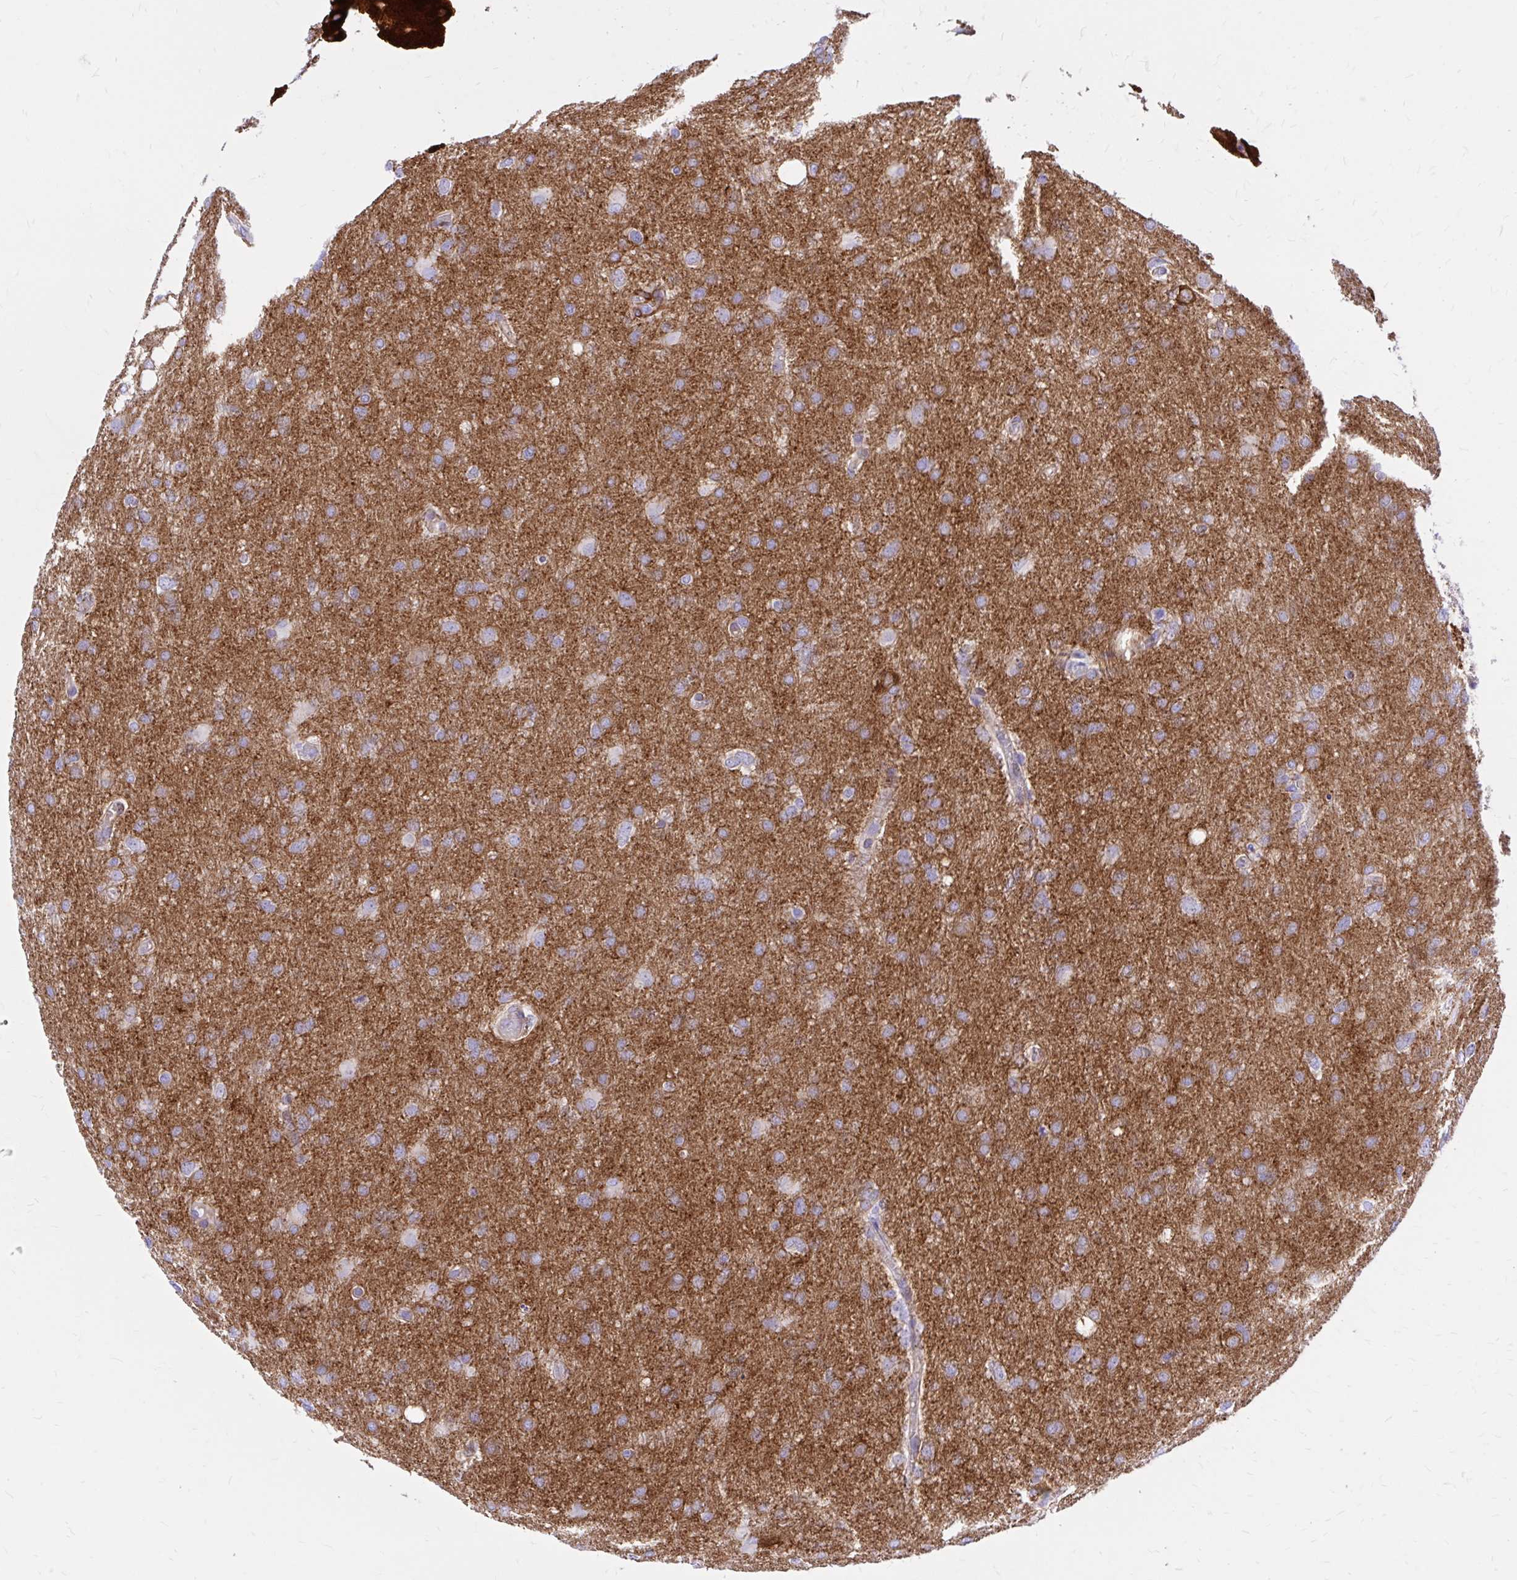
{"staining": {"intensity": "weak", "quantity": "25%-75%", "location": "cytoplasmic/membranous"}, "tissue": "glioma", "cell_type": "Tumor cells", "image_type": "cancer", "snomed": [{"axis": "morphology", "description": "Glioma, malignant, High grade"}, {"axis": "topography", "description": "Brain"}], "caption": "About 25%-75% of tumor cells in human glioma demonstrate weak cytoplasmic/membranous protein expression as visualized by brown immunohistochemical staining.", "gene": "EPB41L1", "patient": {"sex": "male", "age": 53}}